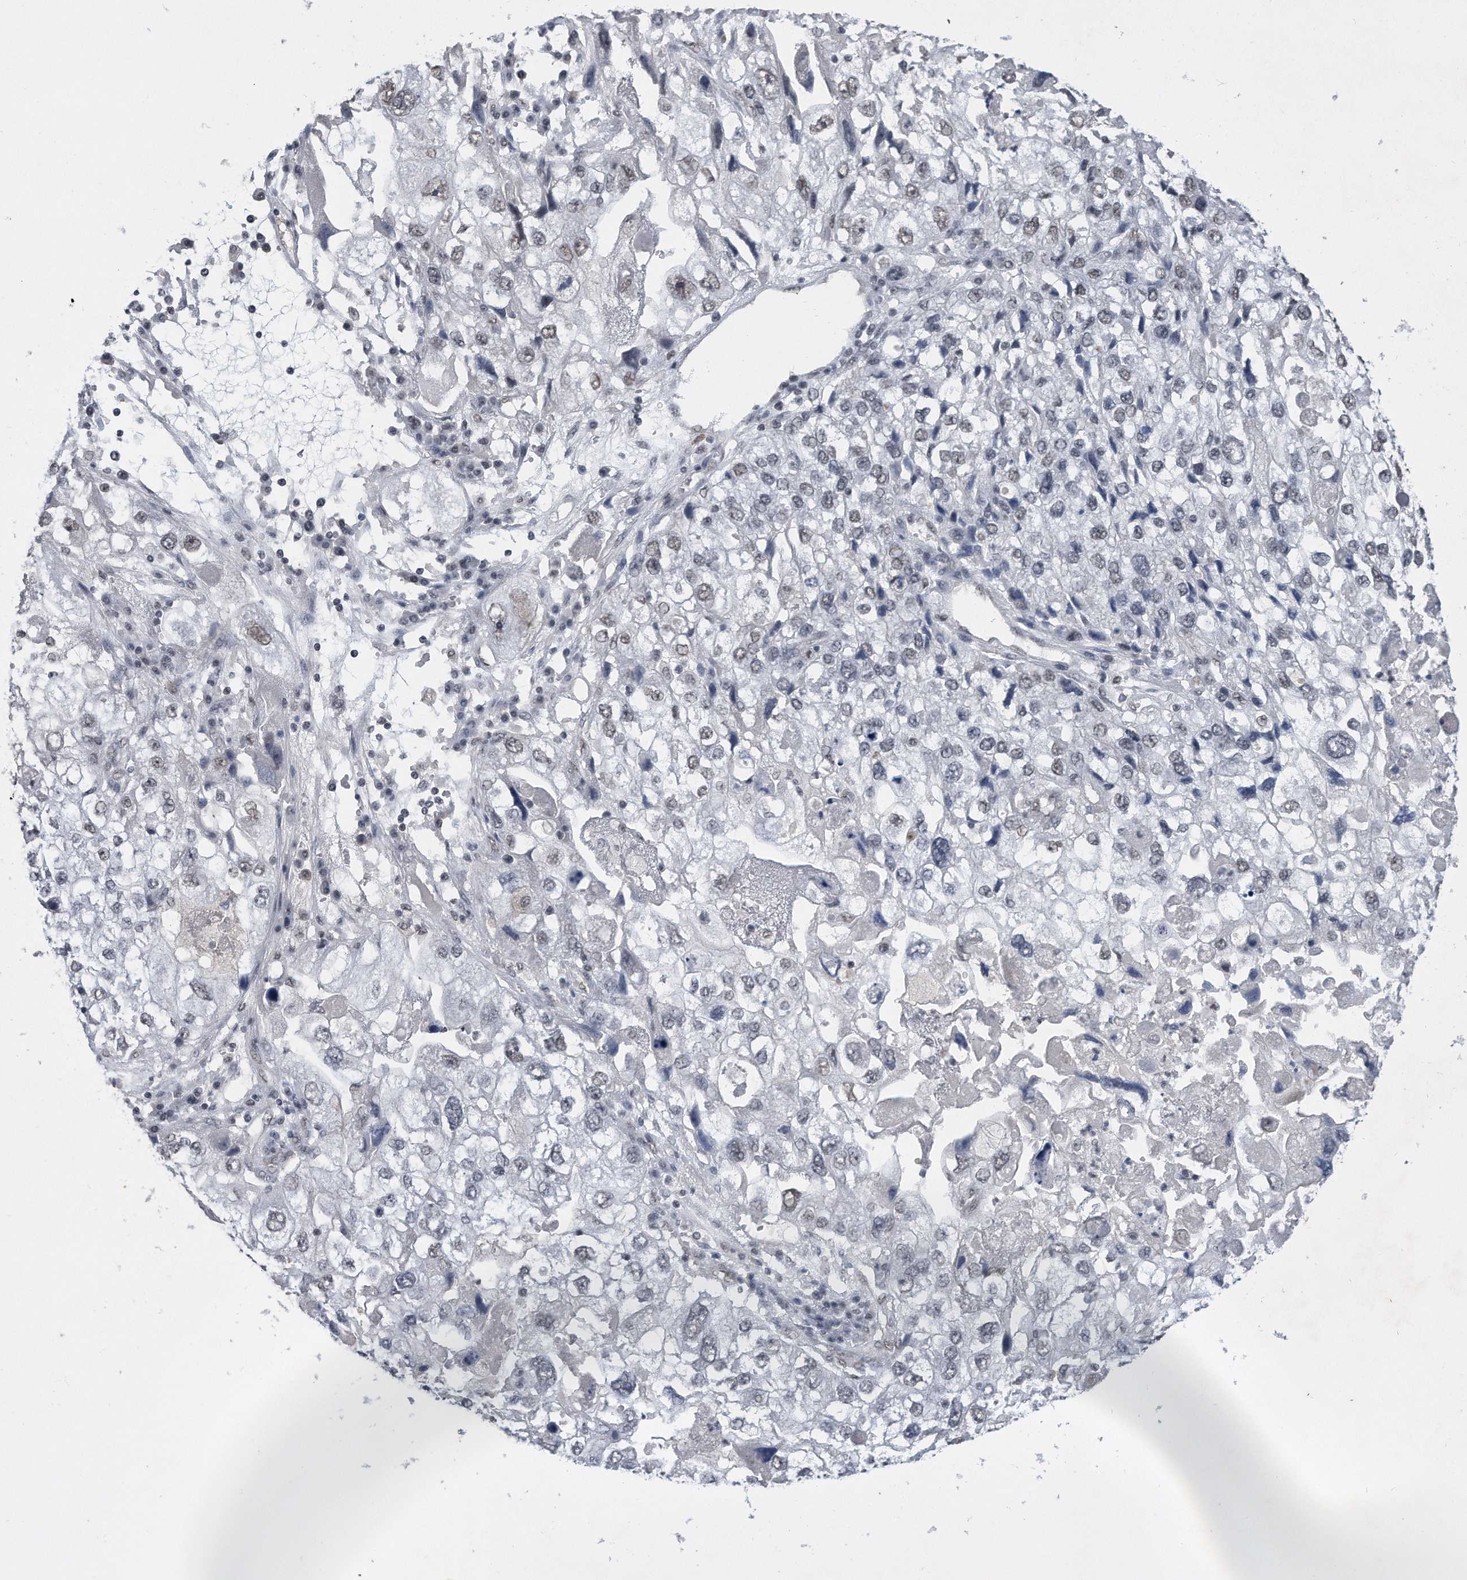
{"staining": {"intensity": "negative", "quantity": "none", "location": "none"}, "tissue": "endometrial cancer", "cell_type": "Tumor cells", "image_type": "cancer", "snomed": [{"axis": "morphology", "description": "Adenocarcinoma, NOS"}, {"axis": "topography", "description": "Endometrium"}], "caption": "Tumor cells show no significant positivity in adenocarcinoma (endometrial).", "gene": "TP53INP1", "patient": {"sex": "female", "age": 49}}